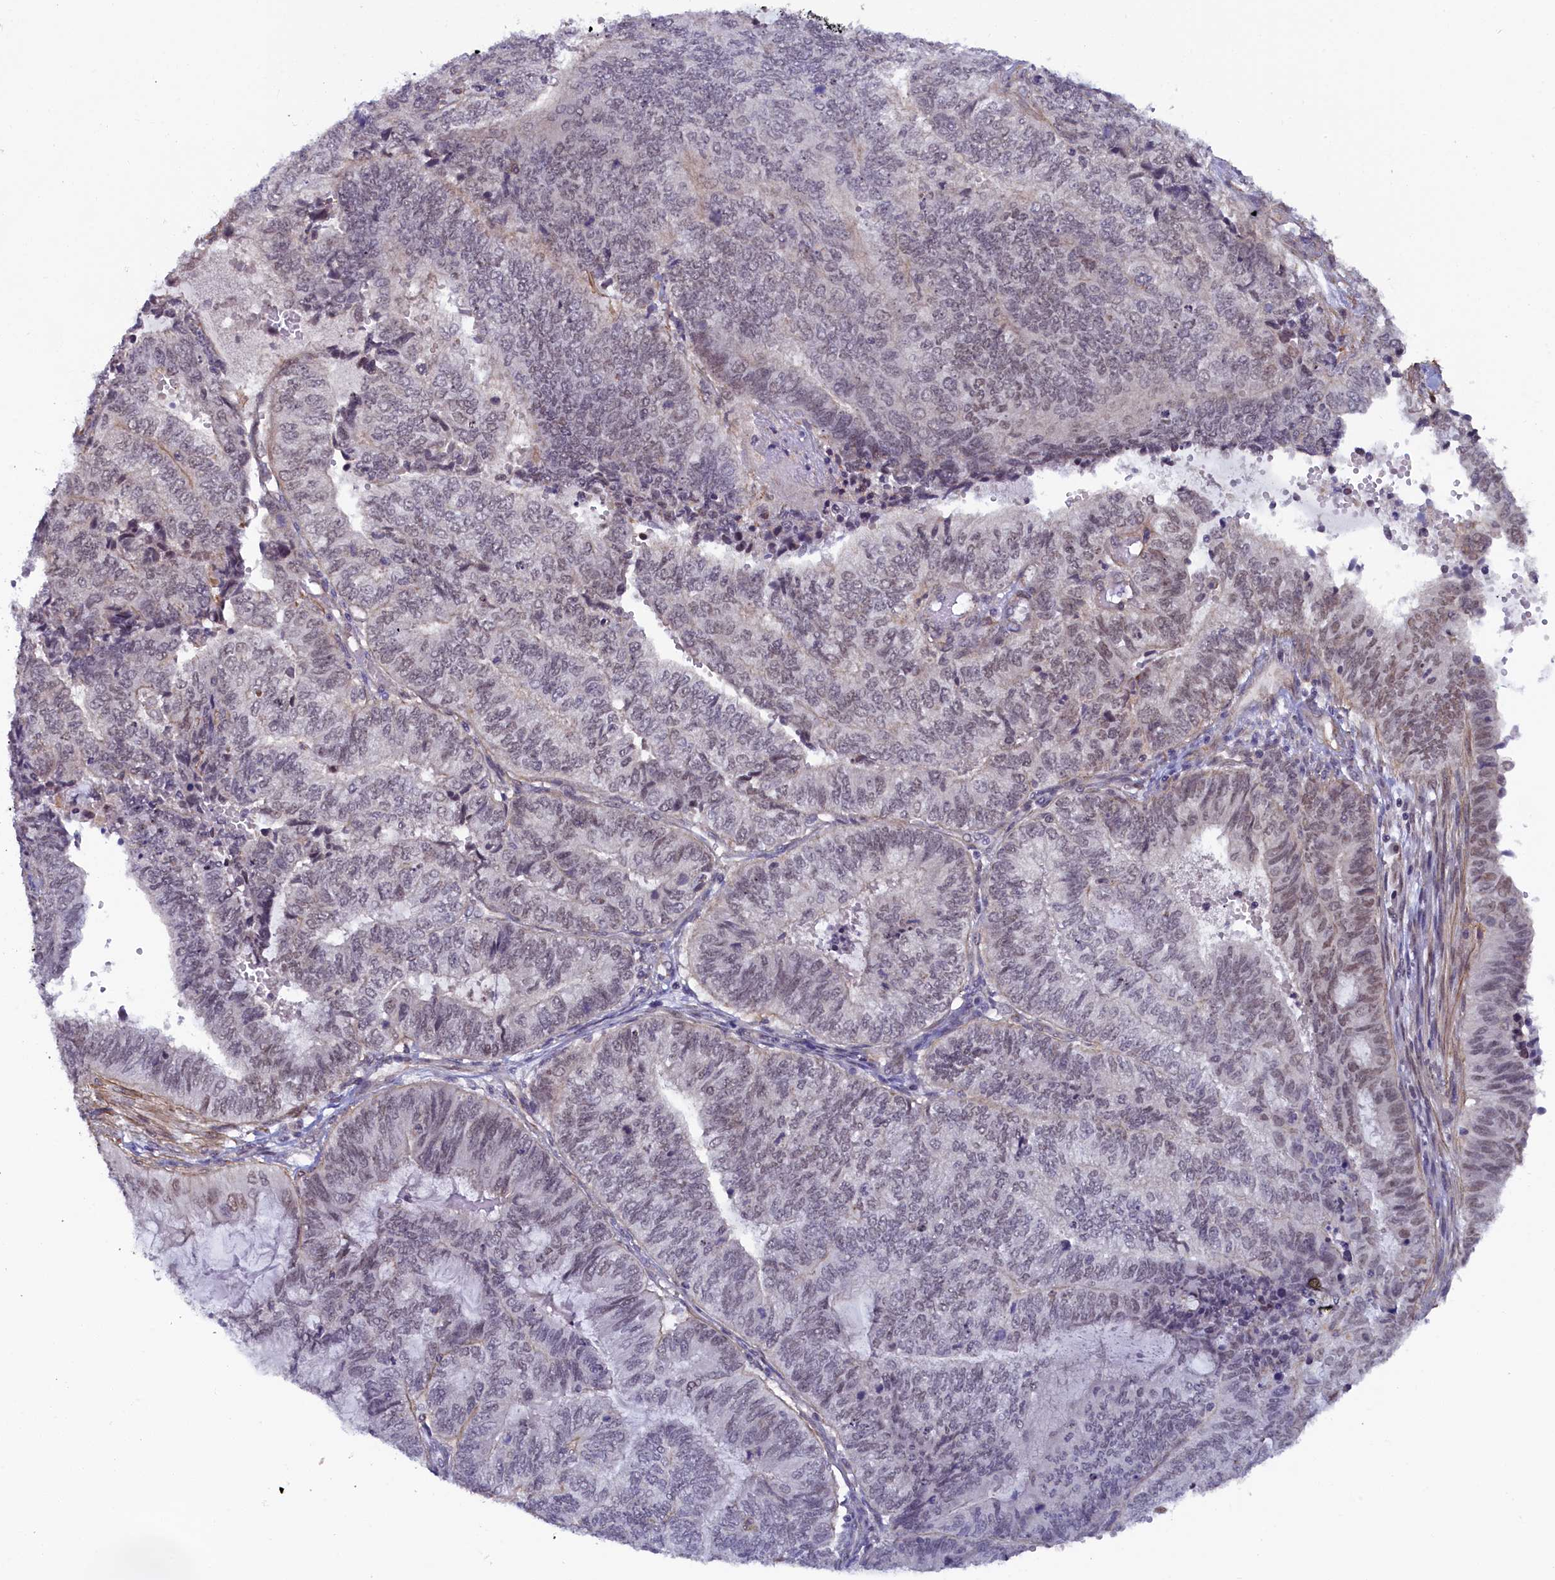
{"staining": {"intensity": "weak", "quantity": "<25%", "location": "nuclear"}, "tissue": "endometrial cancer", "cell_type": "Tumor cells", "image_type": "cancer", "snomed": [{"axis": "morphology", "description": "Adenocarcinoma, NOS"}, {"axis": "topography", "description": "Uterus"}, {"axis": "topography", "description": "Endometrium"}], "caption": "This is an immunohistochemistry photomicrograph of human endometrial cancer (adenocarcinoma). There is no expression in tumor cells.", "gene": "INTS14", "patient": {"sex": "female", "age": 70}}